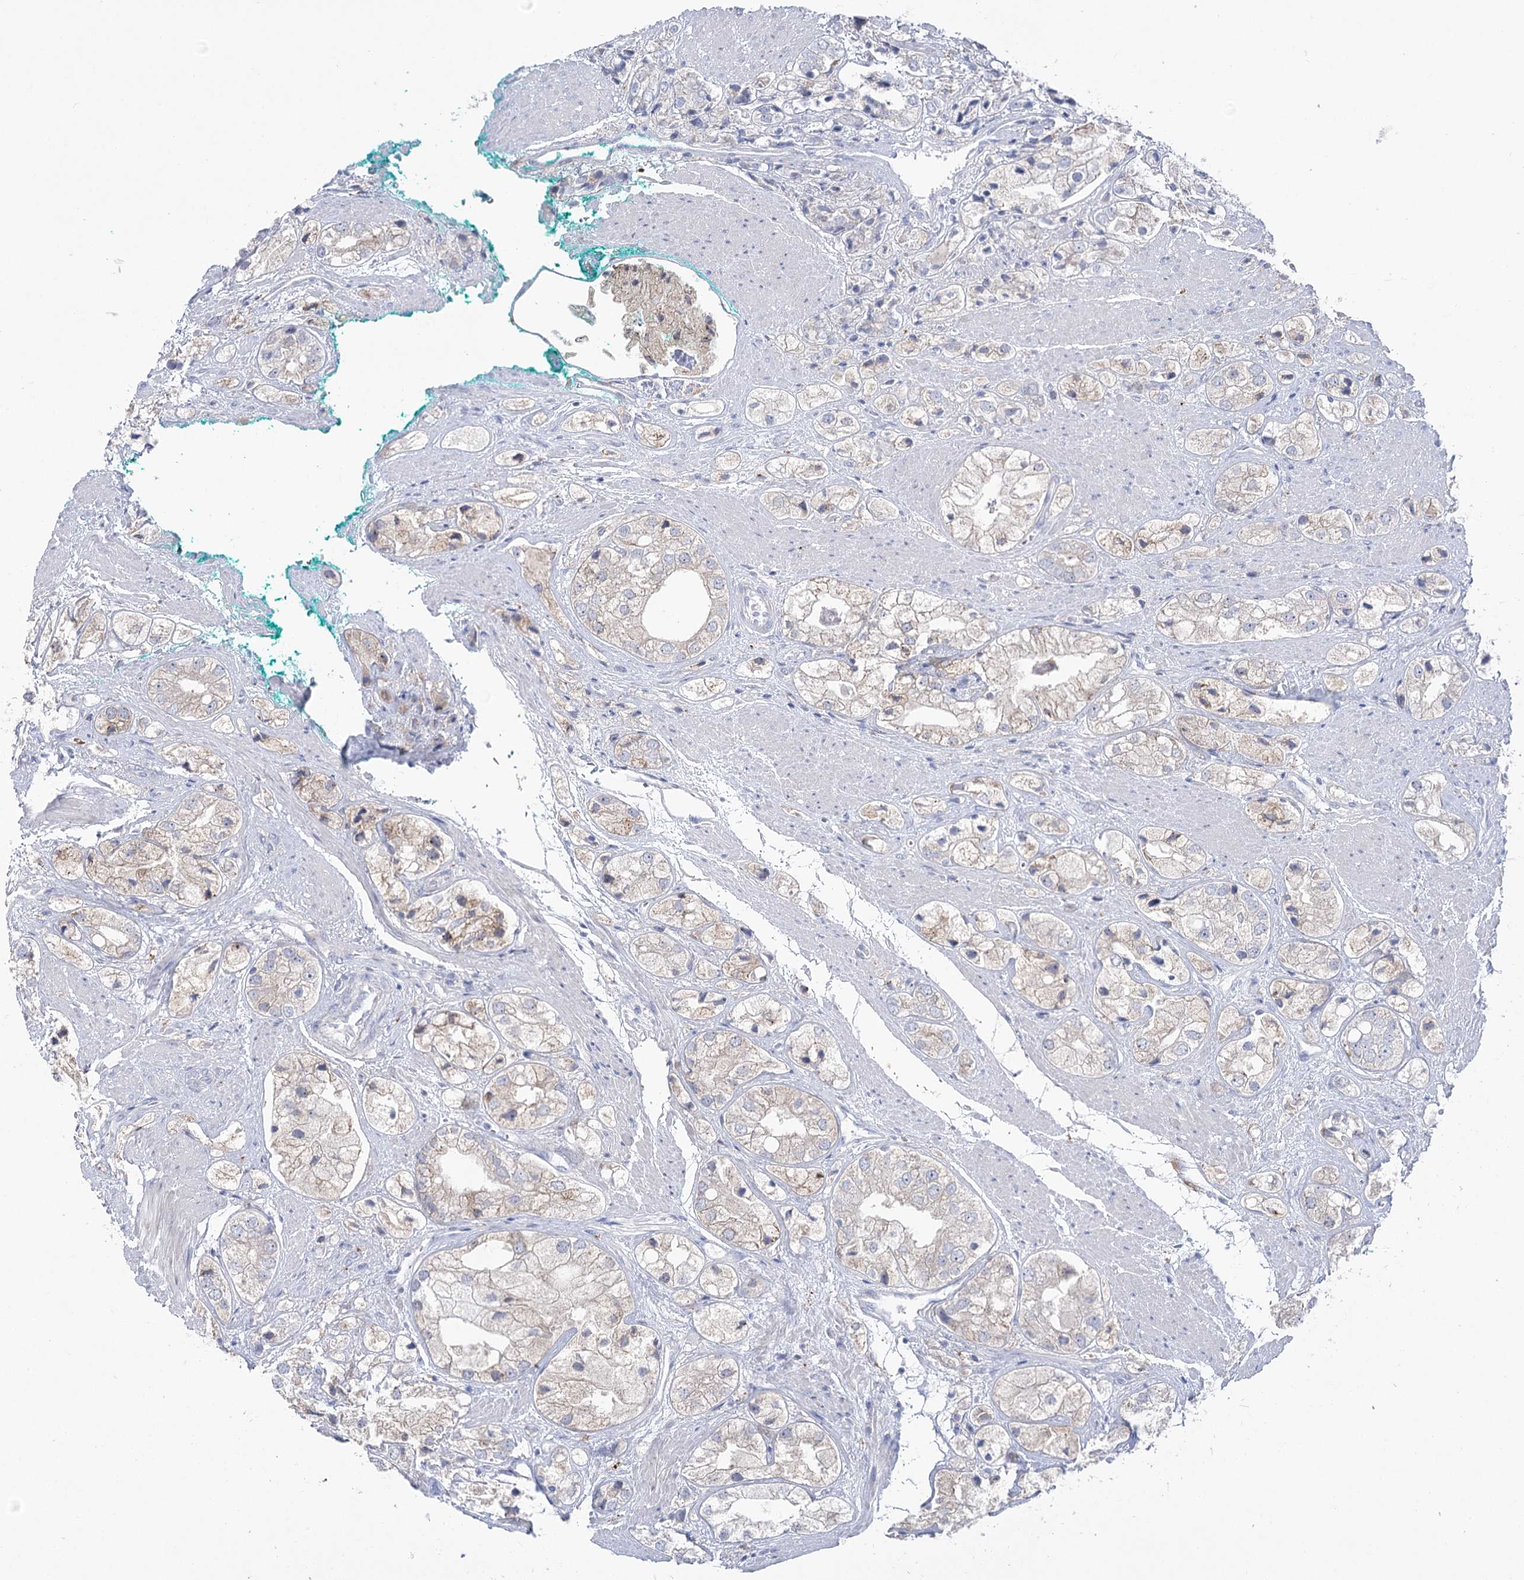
{"staining": {"intensity": "weak", "quantity": "<25%", "location": "cytoplasmic/membranous"}, "tissue": "prostate cancer", "cell_type": "Tumor cells", "image_type": "cancer", "snomed": [{"axis": "morphology", "description": "Adenocarcinoma, High grade"}, {"axis": "topography", "description": "Prostate"}], "caption": "The histopathology image displays no significant expression in tumor cells of prostate high-grade adenocarcinoma. (DAB IHC, high magnification).", "gene": "SIAE", "patient": {"sex": "male", "age": 50}}